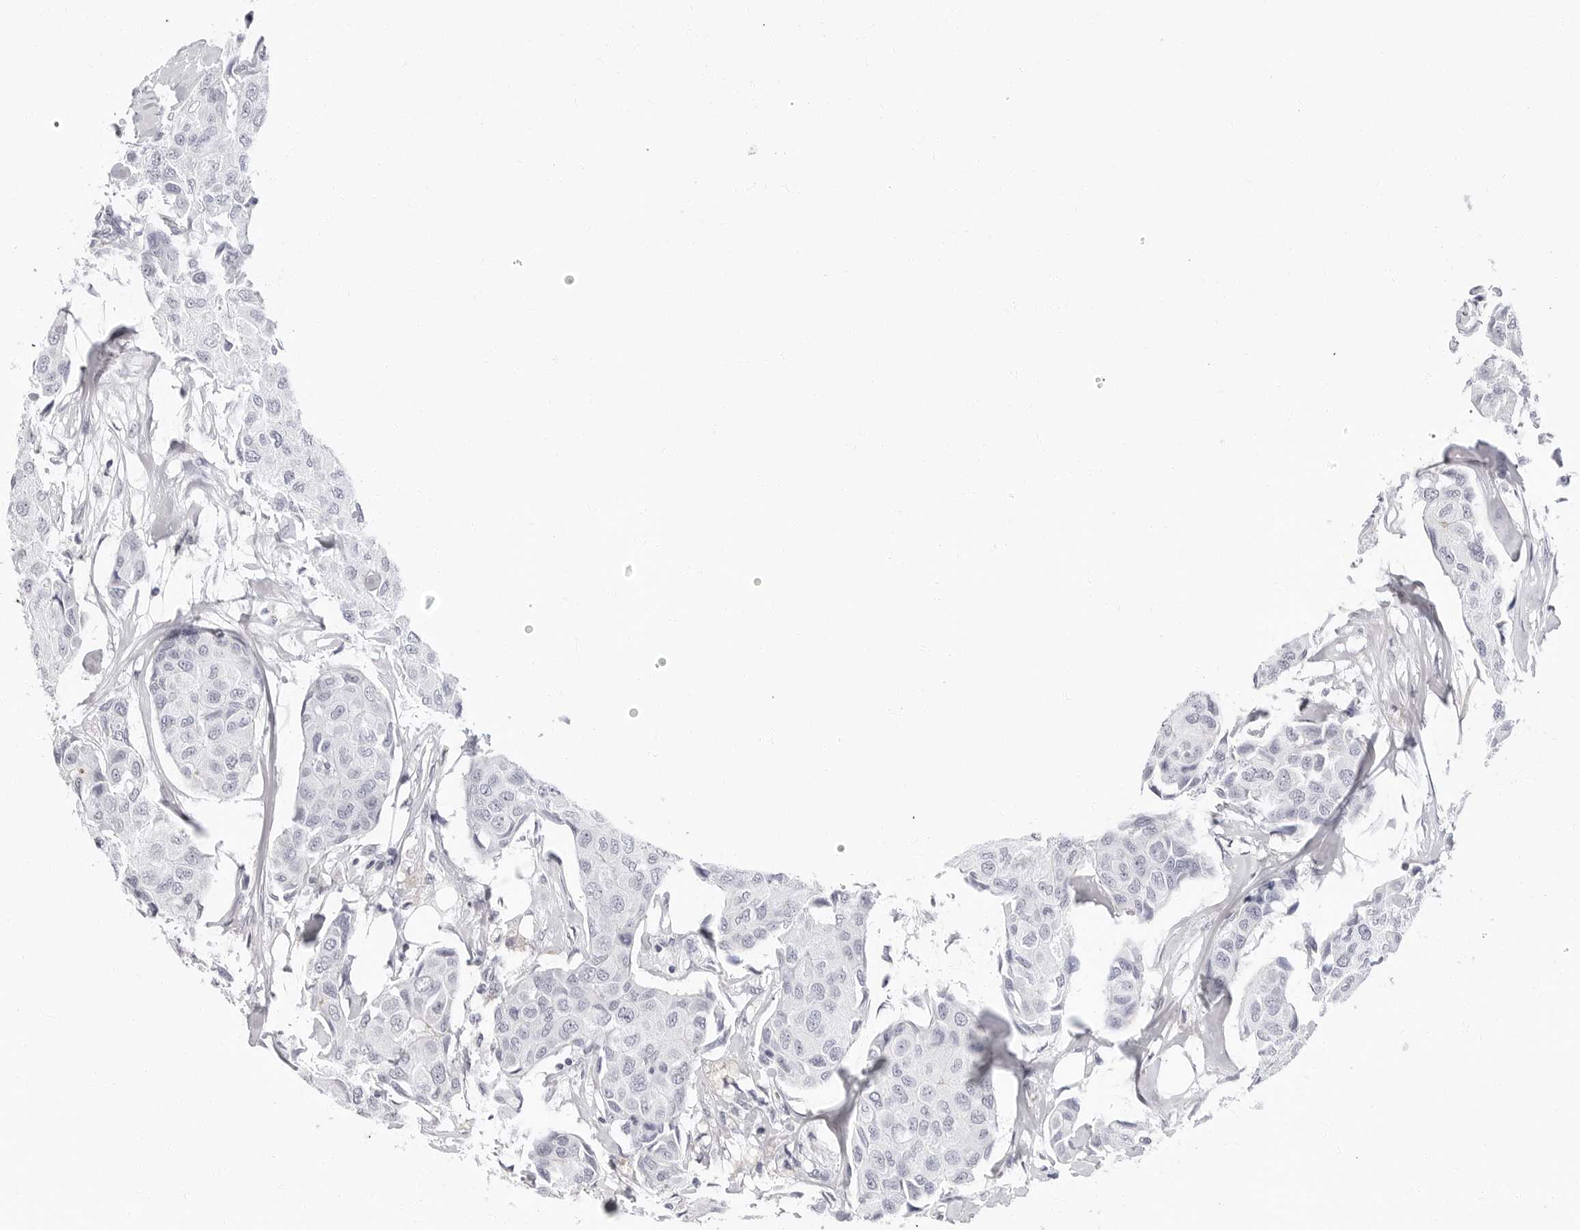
{"staining": {"intensity": "negative", "quantity": "none", "location": "none"}, "tissue": "breast cancer", "cell_type": "Tumor cells", "image_type": "cancer", "snomed": [{"axis": "morphology", "description": "Duct carcinoma"}, {"axis": "topography", "description": "Breast"}], "caption": "DAB (3,3'-diaminobenzidine) immunohistochemical staining of human breast cancer (intraductal carcinoma) reveals no significant positivity in tumor cells.", "gene": "ERICH3", "patient": {"sex": "female", "age": 80}}